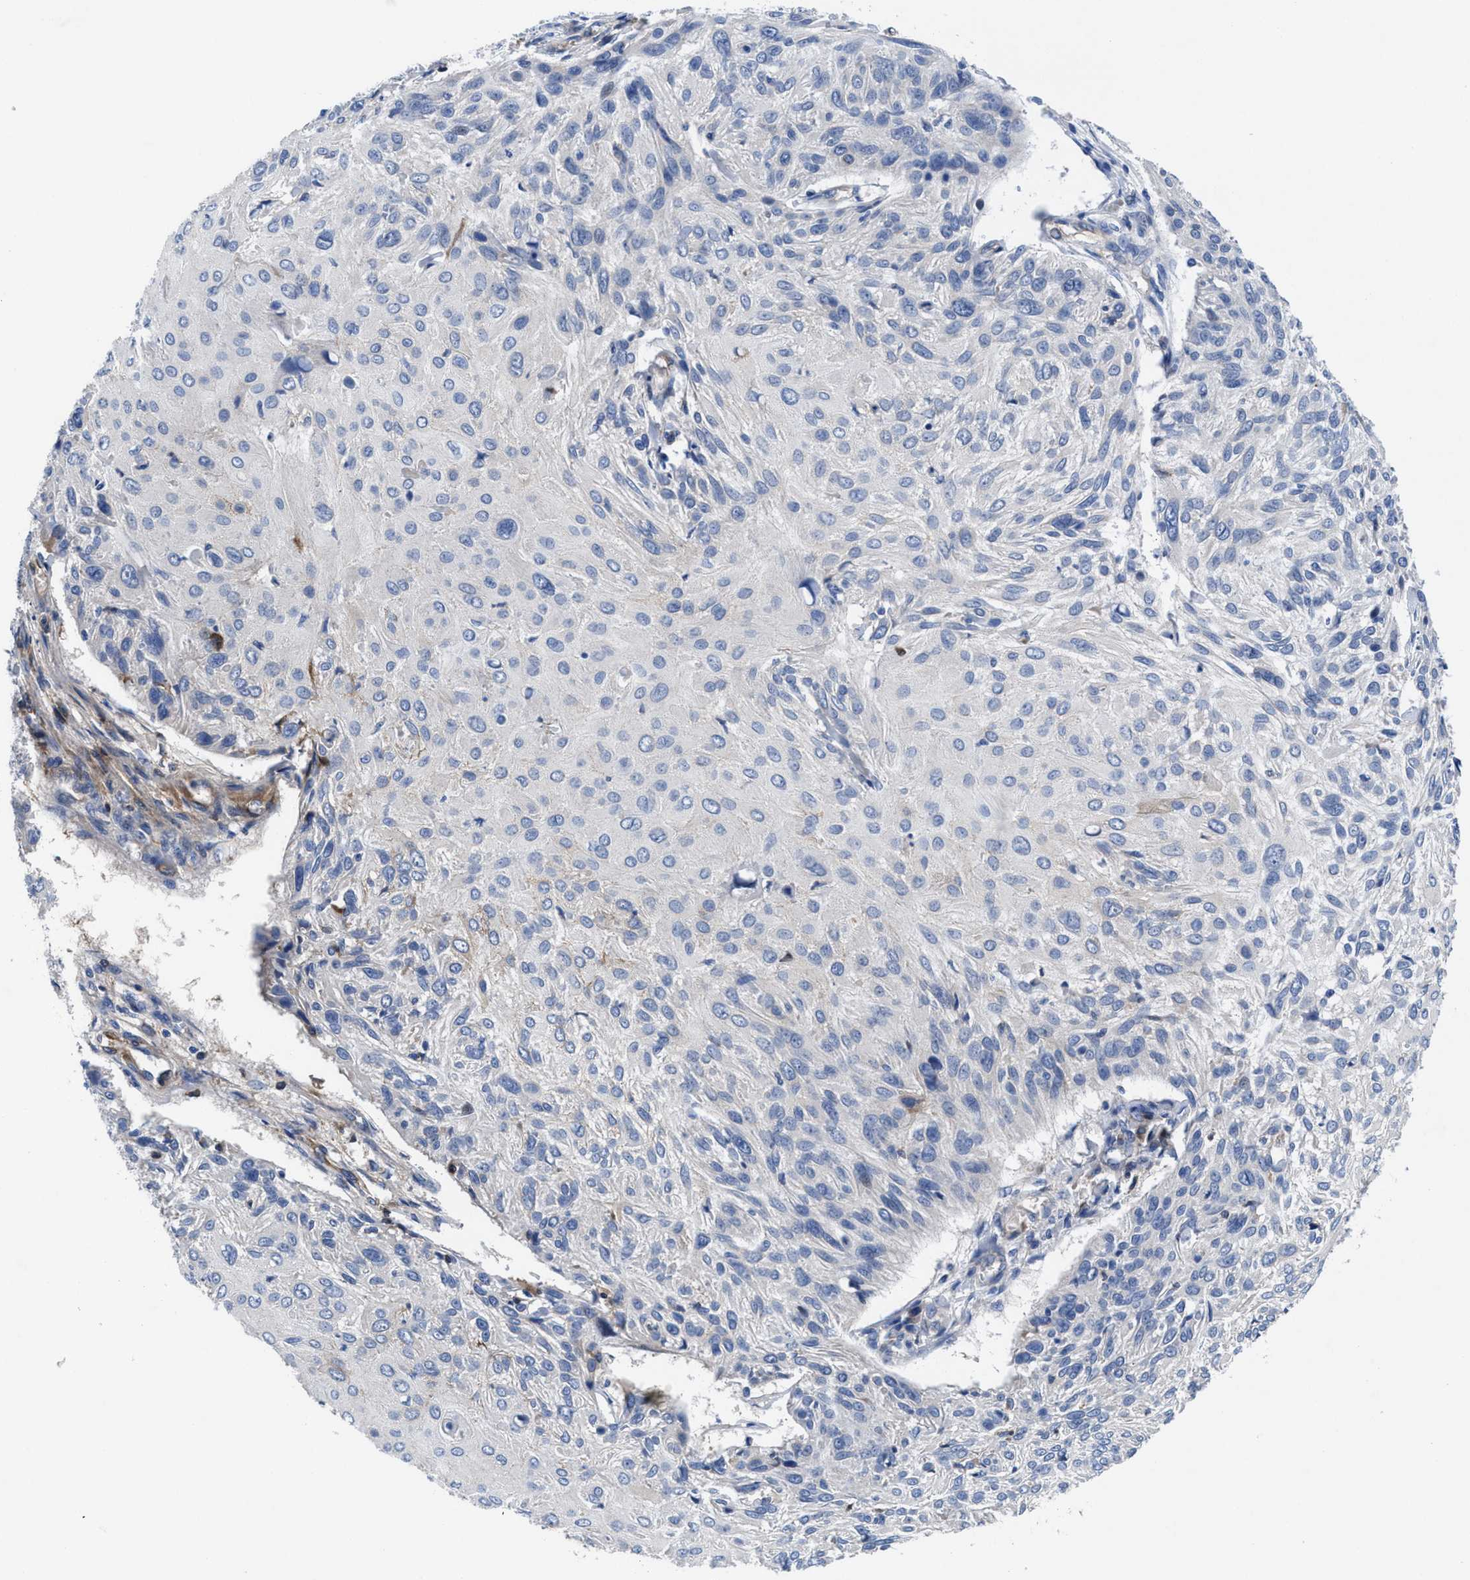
{"staining": {"intensity": "negative", "quantity": "none", "location": "none"}, "tissue": "cervical cancer", "cell_type": "Tumor cells", "image_type": "cancer", "snomed": [{"axis": "morphology", "description": "Squamous cell carcinoma, NOS"}, {"axis": "topography", "description": "Cervix"}], "caption": "This photomicrograph is of cervical cancer stained with immunohistochemistry (IHC) to label a protein in brown with the nuclei are counter-stained blue. There is no staining in tumor cells. The staining was performed using DAB to visualize the protein expression in brown, while the nuclei were stained in blue with hematoxylin (Magnification: 20x).", "gene": "DHRS13", "patient": {"sex": "female", "age": 51}}